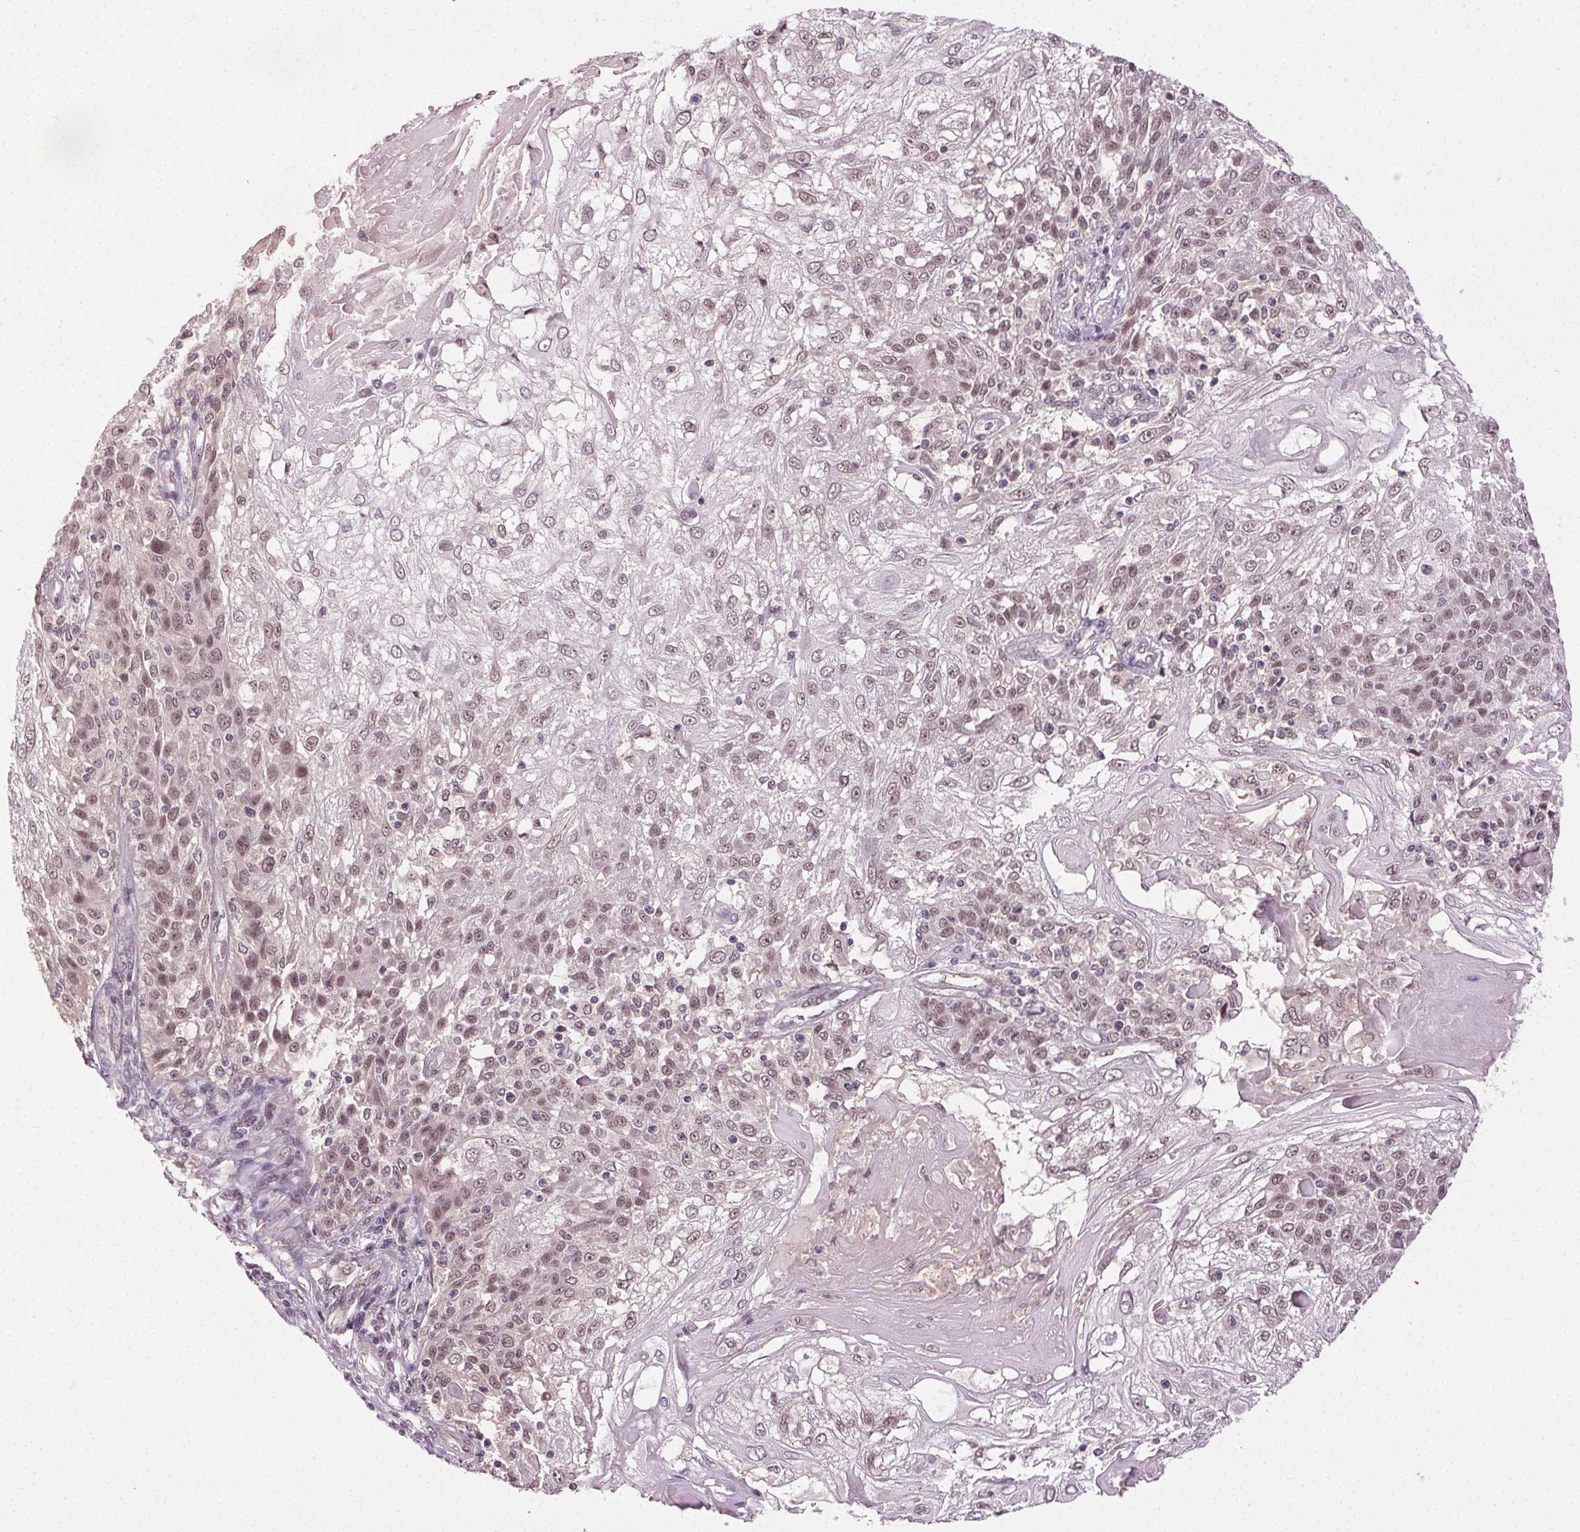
{"staining": {"intensity": "moderate", "quantity": ">75%", "location": "nuclear"}, "tissue": "skin cancer", "cell_type": "Tumor cells", "image_type": "cancer", "snomed": [{"axis": "morphology", "description": "Normal tissue, NOS"}, {"axis": "morphology", "description": "Squamous cell carcinoma, NOS"}, {"axis": "topography", "description": "Skin"}], "caption": "Moderate nuclear protein expression is present in about >75% of tumor cells in skin cancer.", "gene": "MED6", "patient": {"sex": "female", "age": 83}}